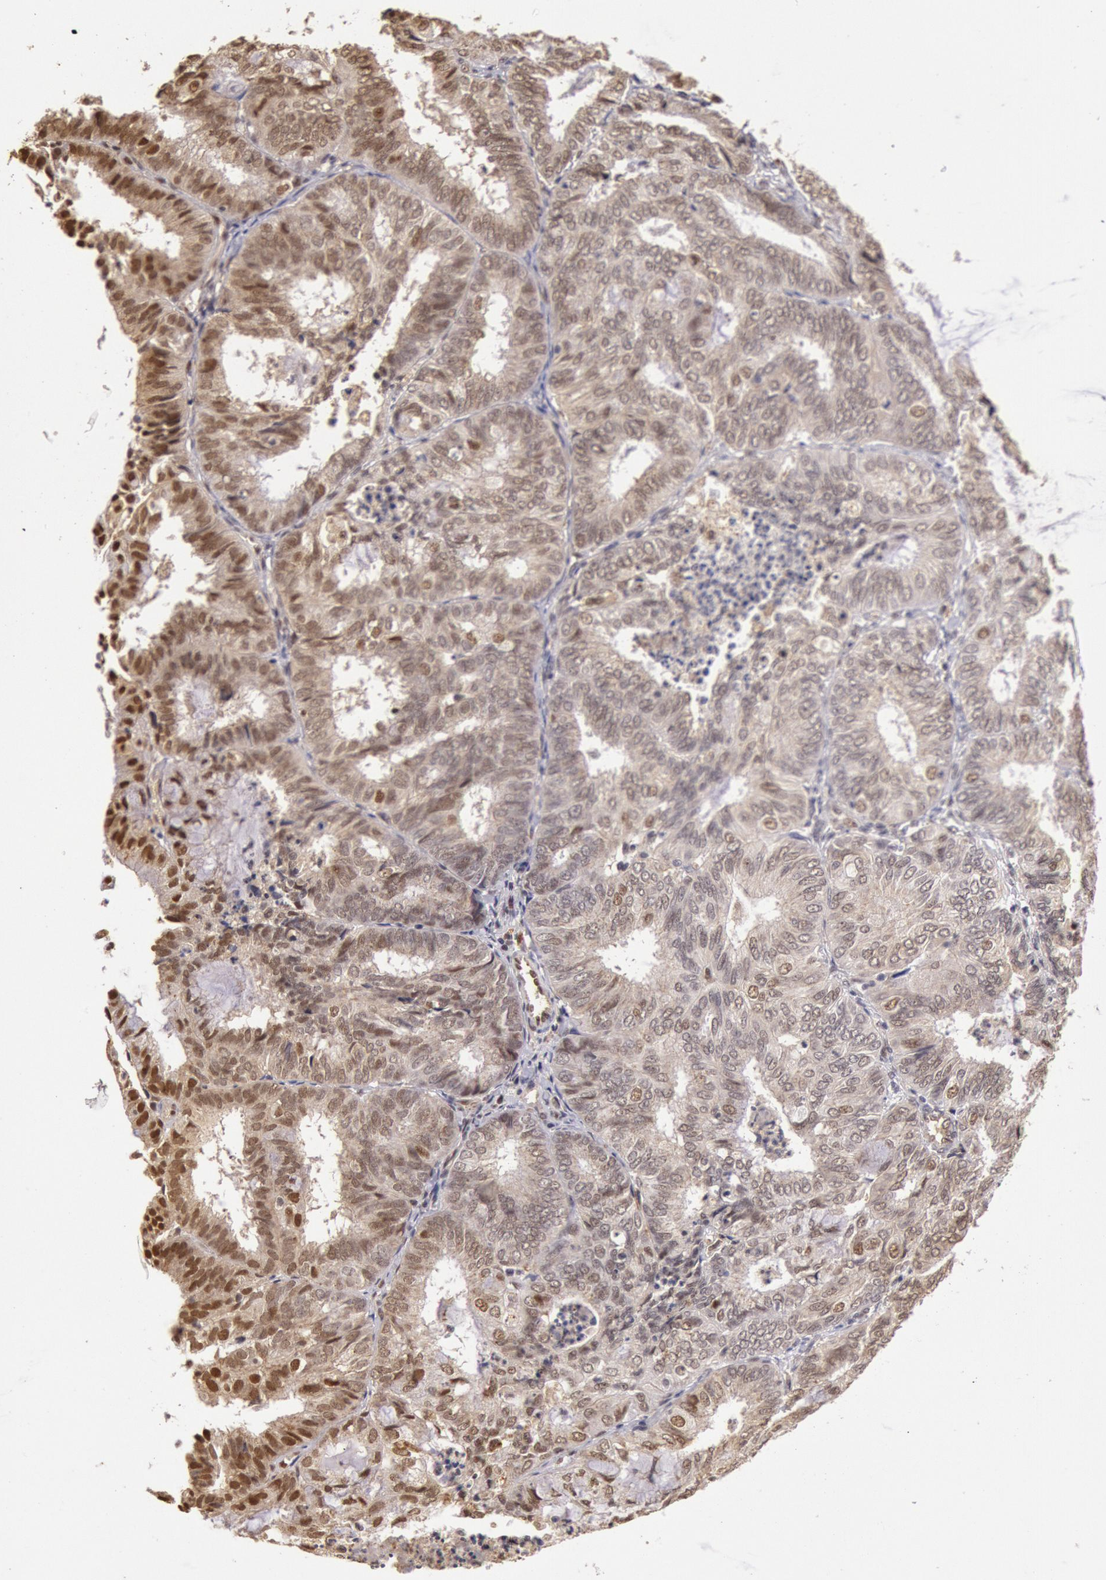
{"staining": {"intensity": "weak", "quantity": "25%-75%", "location": "nuclear"}, "tissue": "endometrial cancer", "cell_type": "Tumor cells", "image_type": "cancer", "snomed": [{"axis": "morphology", "description": "Adenocarcinoma, NOS"}, {"axis": "topography", "description": "Endometrium"}], "caption": "Tumor cells demonstrate low levels of weak nuclear expression in about 25%-75% of cells in human endometrial cancer. The staining is performed using DAB brown chromogen to label protein expression. The nuclei are counter-stained blue using hematoxylin.", "gene": "LIG4", "patient": {"sex": "female", "age": 59}}